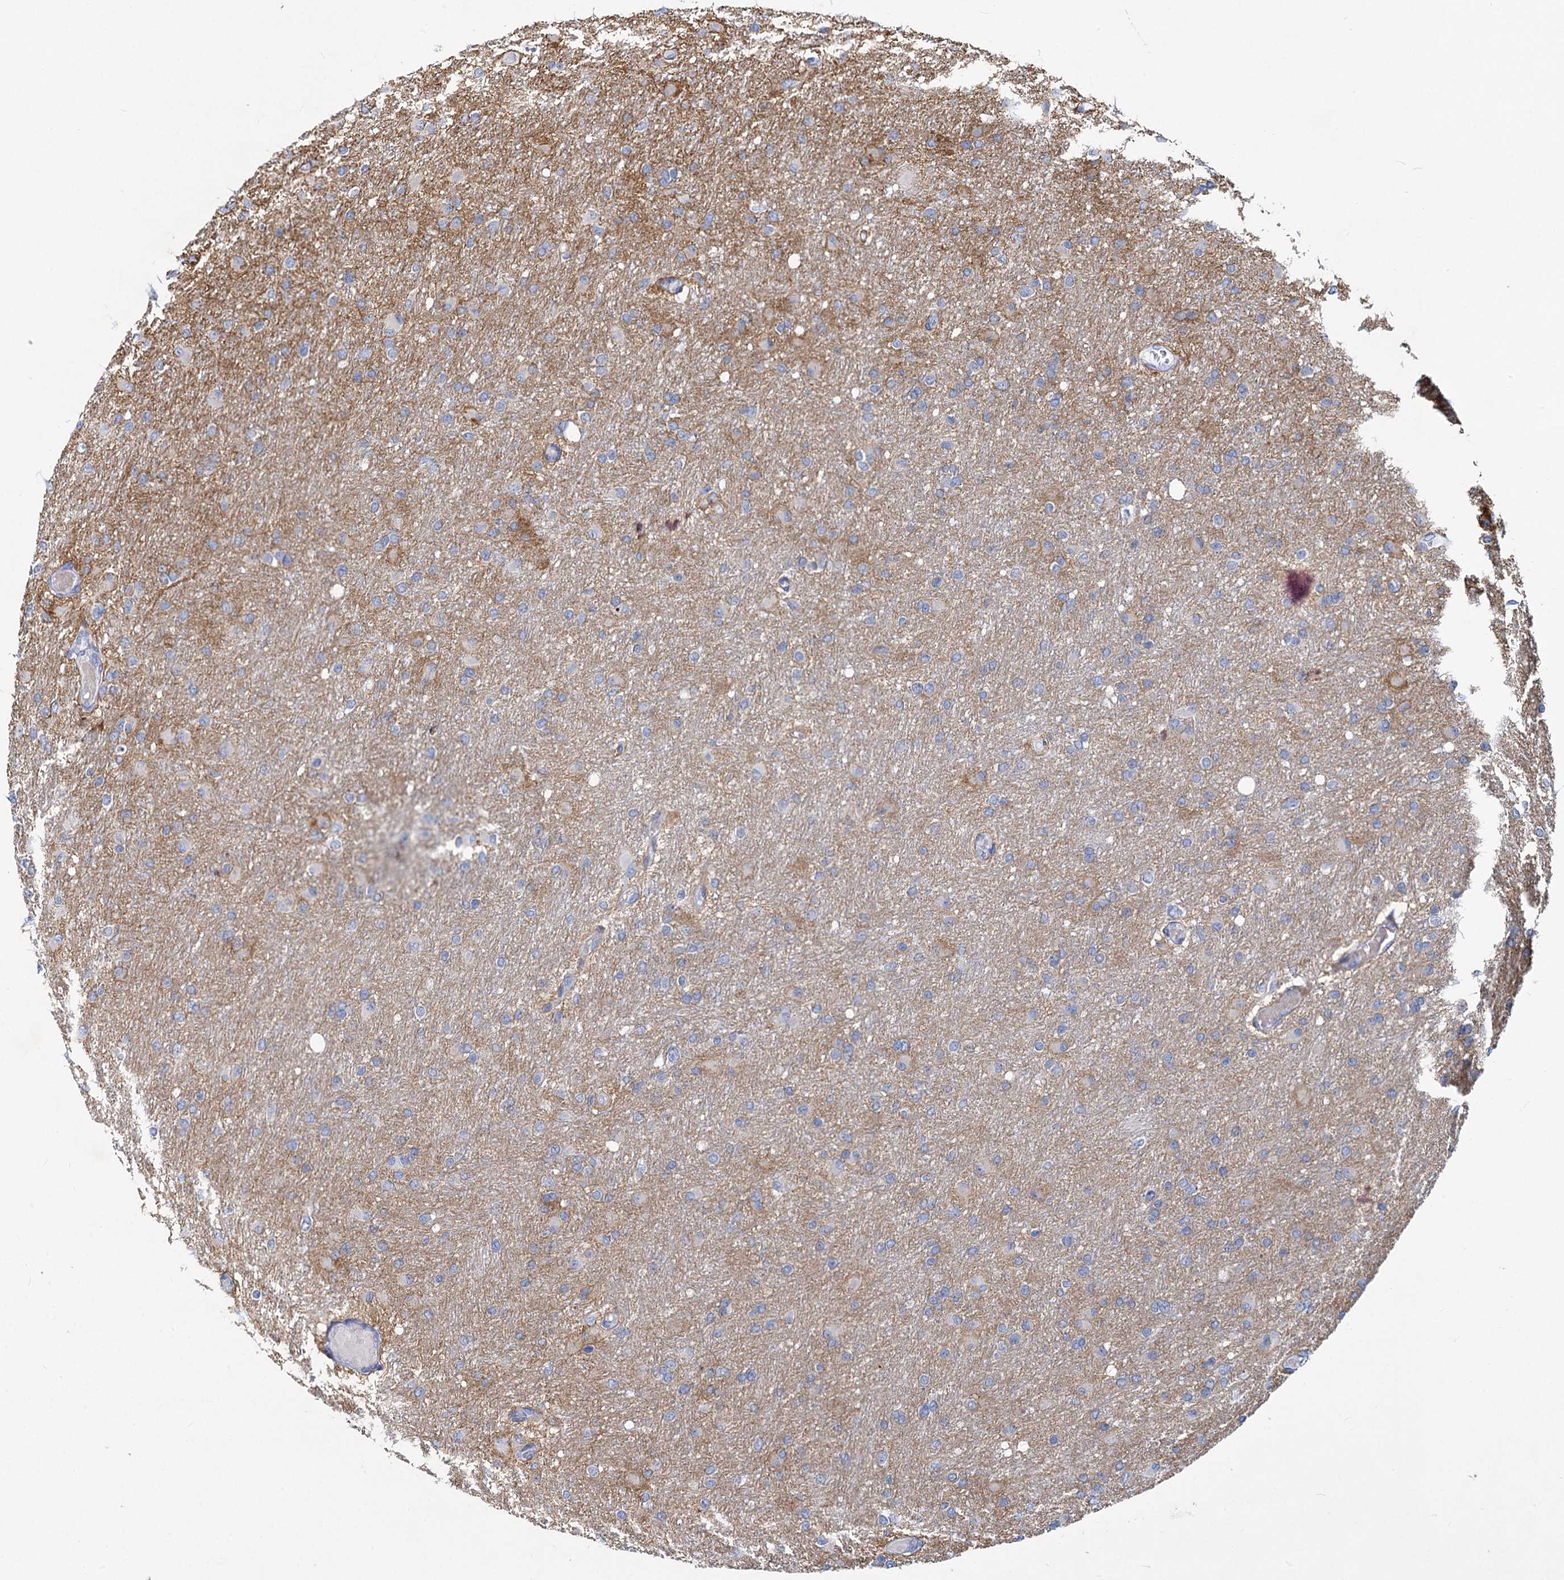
{"staining": {"intensity": "negative", "quantity": "none", "location": "none"}, "tissue": "glioma", "cell_type": "Tumor cells", "image_type": "cancer", "snomed": [{"axis": "morphology", "description": "Glioma, malignant, High grade"}, {"axis": "topography", "description": "Cerebral cortex"}], "caption": "Human glioma stained for a protein using IHC shows no positivity in tumor cells.", "gene": "PRSS35", "patient": {"sex": "female", "age": 36}}